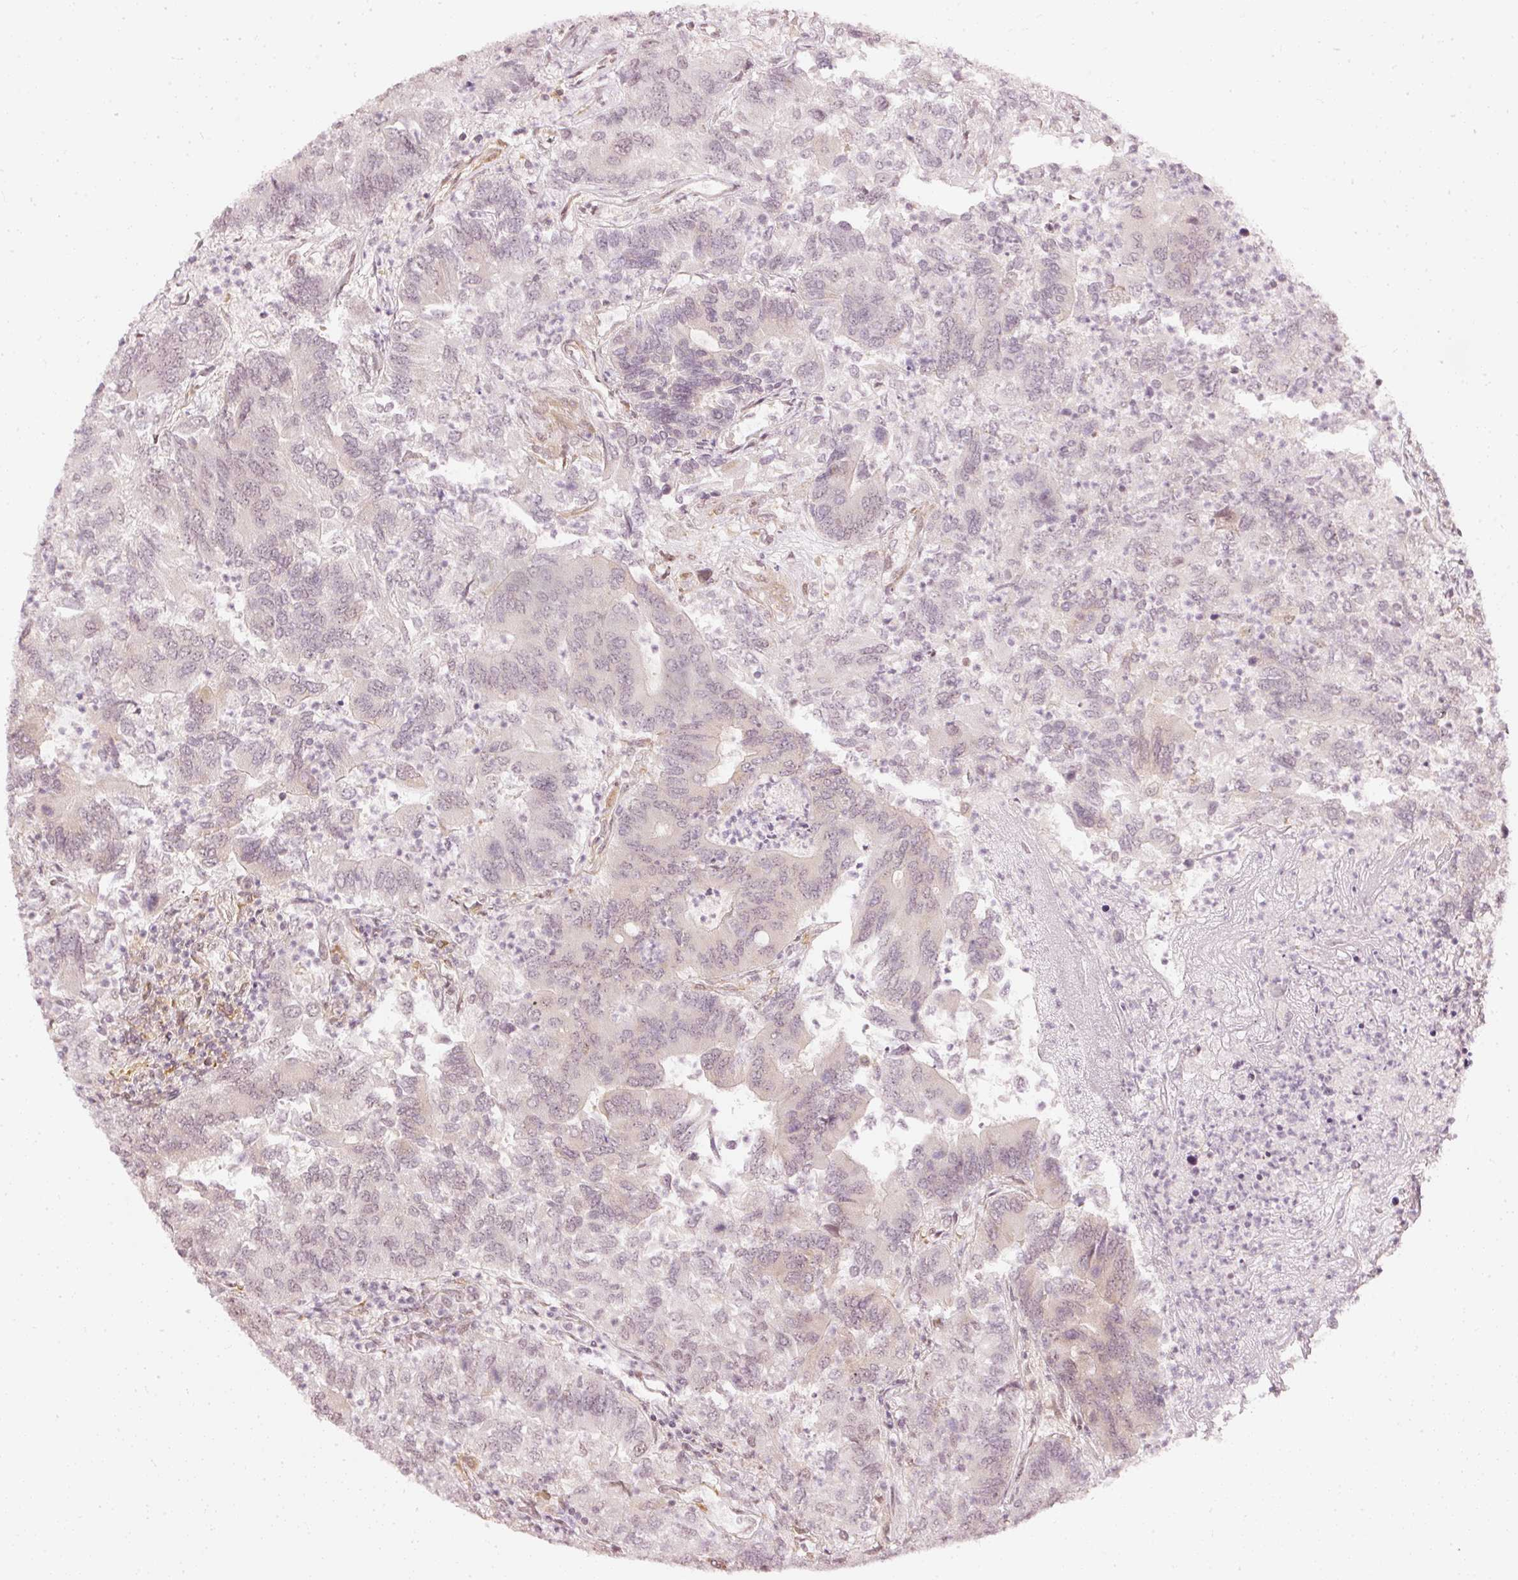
{"staining": {"intensity": "negative", "quantity": "none", "location": "none"}, "tissue": "colorectal cancer", "cell_type": "Tumor cells", "image_type": "cancer", "snomed": [{"axis": "morphology", "description": "Adenocarcinoma, NOS"}, {"axis": "topography", "description": "Colon"}], "caption": "Tumor cells are negative for brown protein staining in adenocarcinoma (colorectal).", "gene": "DRD2", "patient": {"sex": "female", "age": 67}}